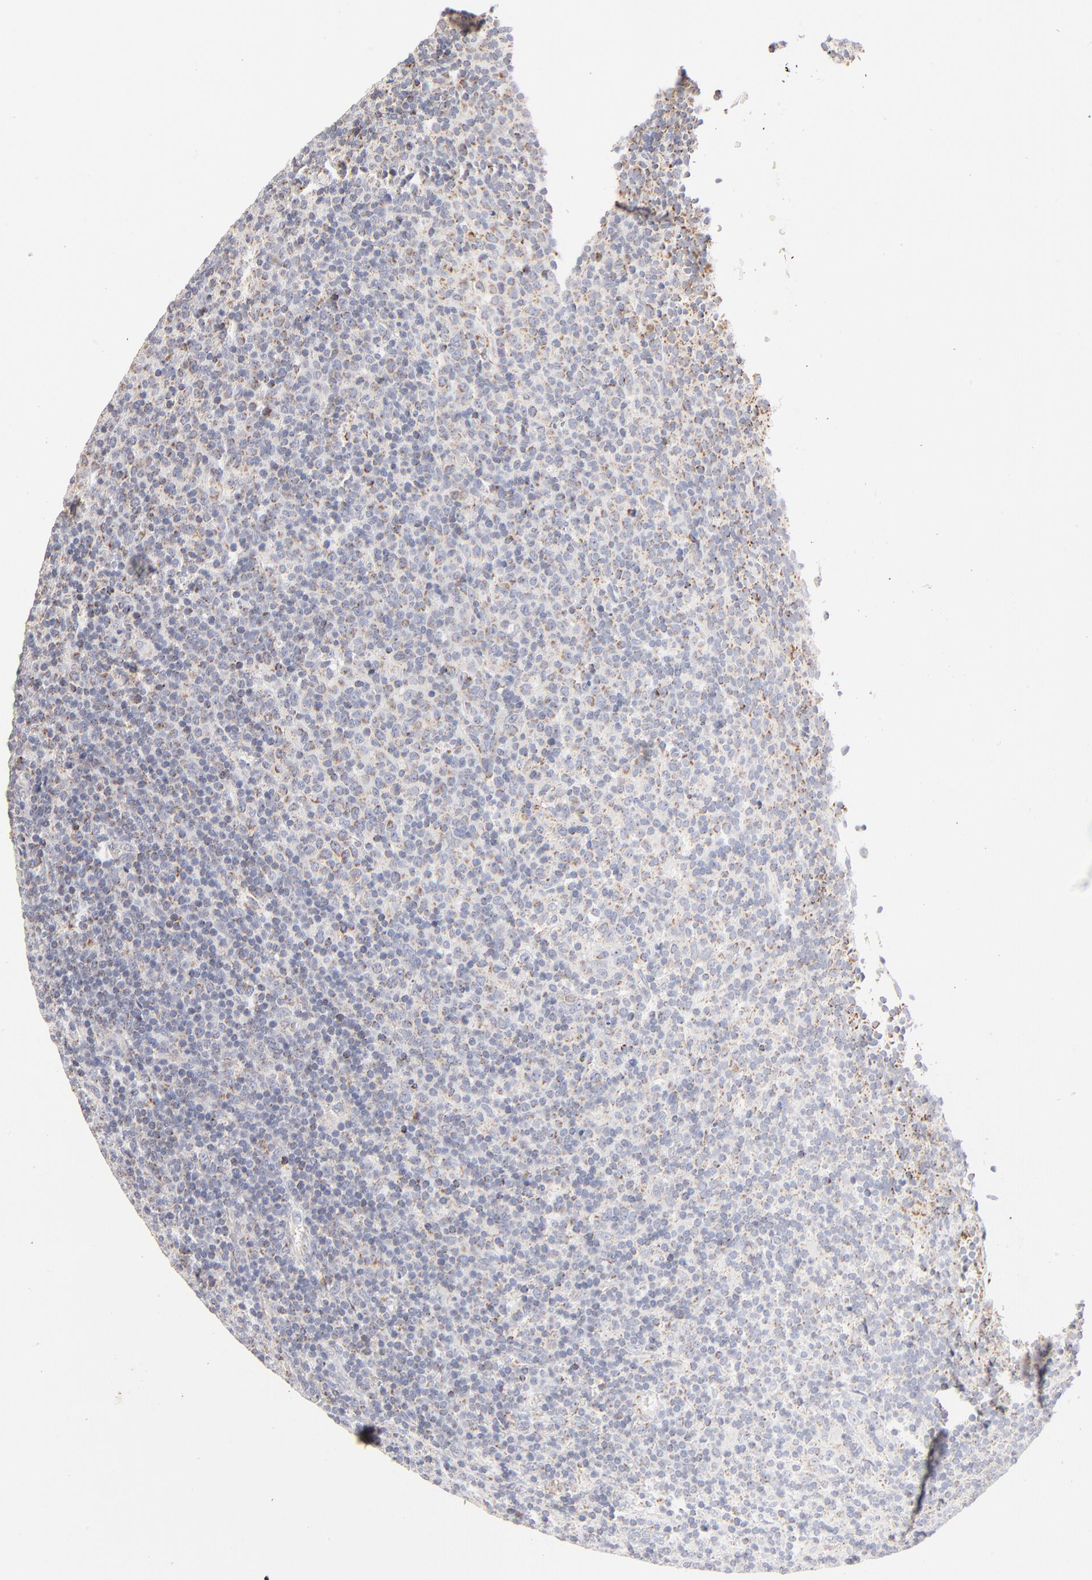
{"staining": {"intensity": "weak", "quantity": "25%-75%", "location": "cytoplasmic/membranous"}, "tissue": "lymphoma", "cell_type": "Tumor cells", "image_type": "cancer", "snomed": [{"axis": "morphology", "description": "Malignant lymphoma, non-Hodgkin's type, Low grade"}, {"axis": "topography", "description": "Lymph node"}], "caption": "Protein analysis of low-grade malignant lymphoma, non-Hodgkin's type tissue reveals weak cytoplasmic/membranous positivity in about 25%-75% of tumor cells.", "gene": "MRPL58", "patient": {"sex": "male", "age": 70}}